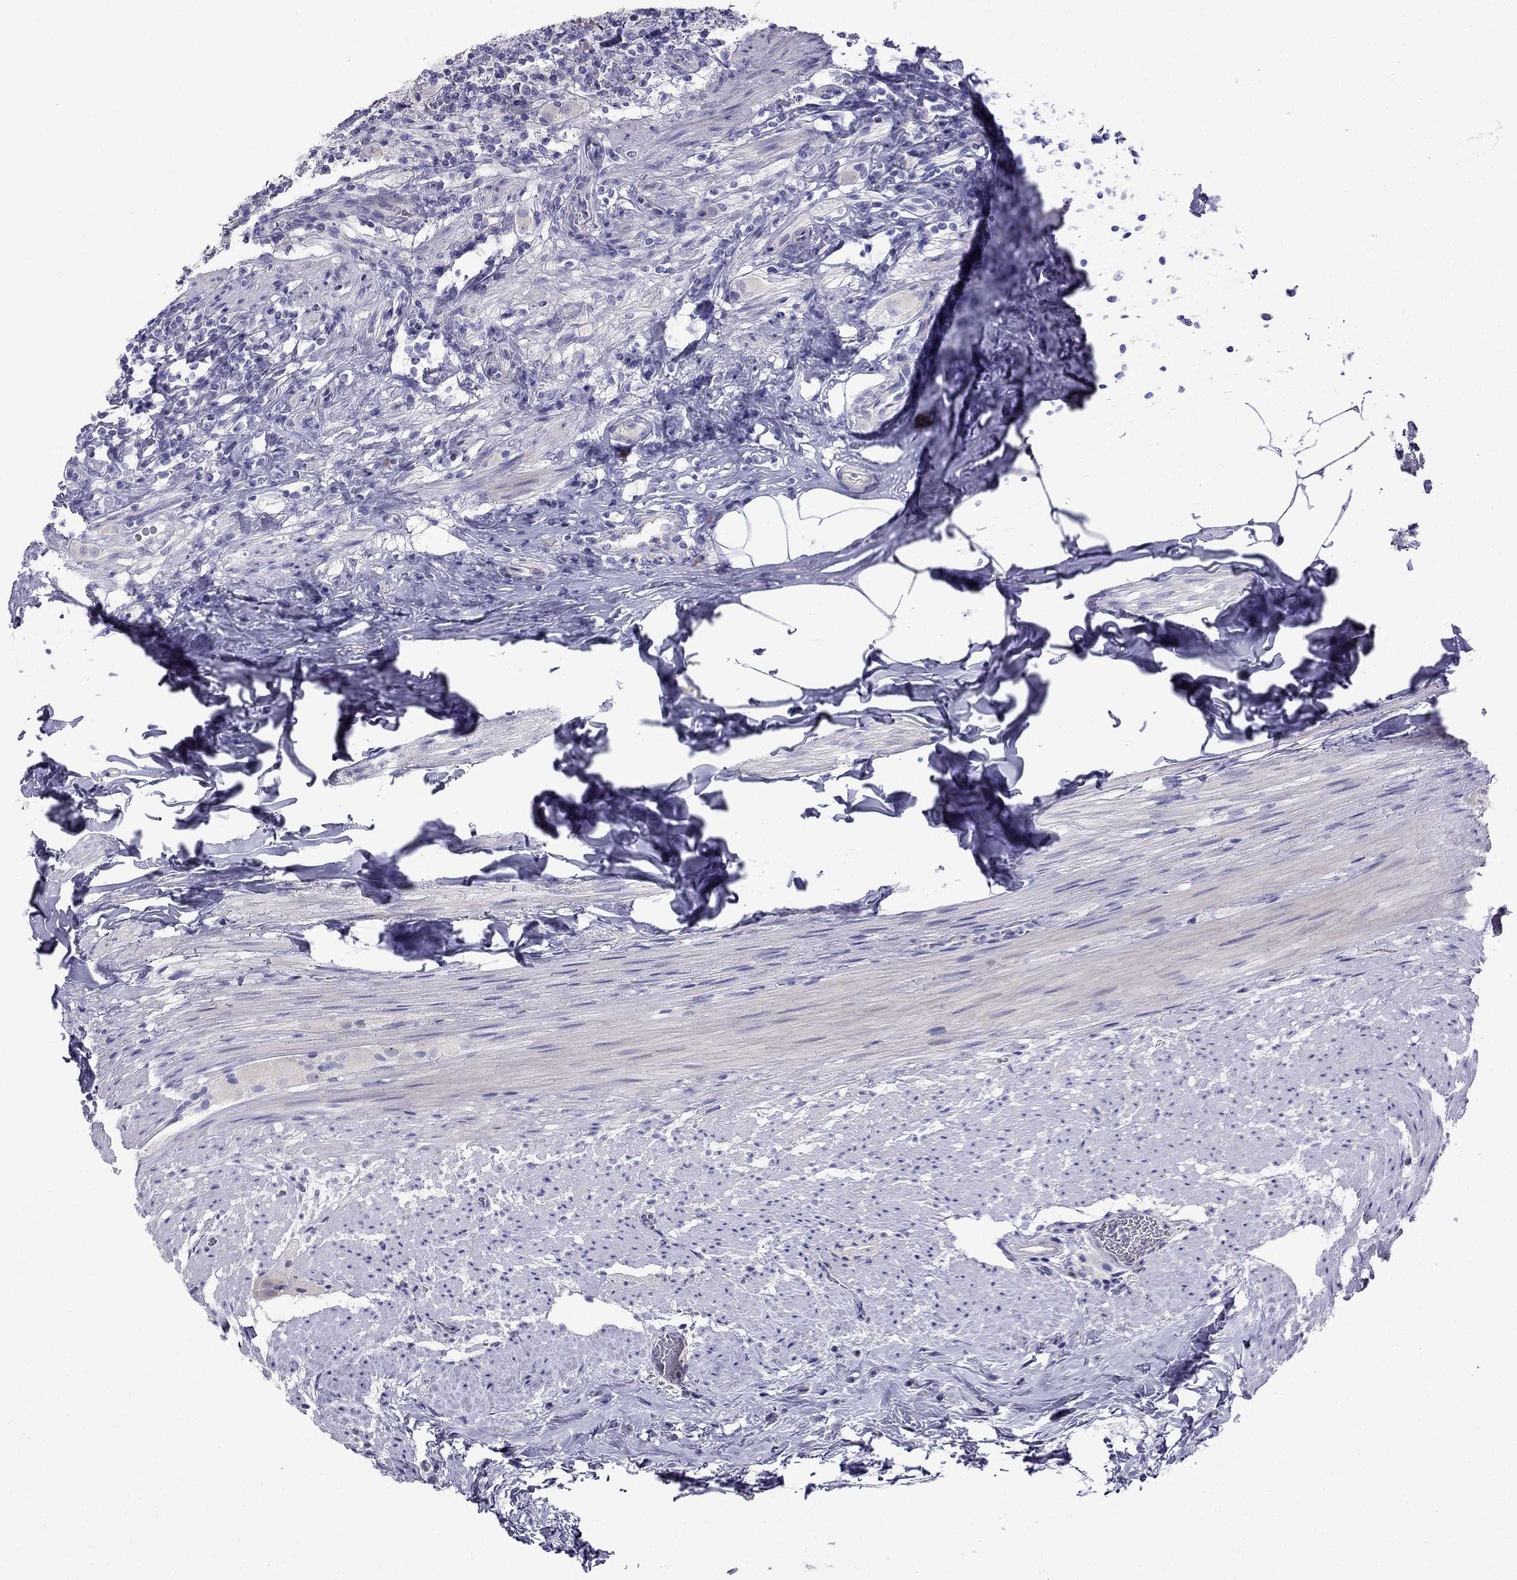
{"staining": {"intensity": "negative", "quantity": "none", "location": "none"}, "tissue": "appendix", "cell_type": "Lymphoid tissue", "image_type": "normal", "snomed": [{"axis": "morphology", "description": "Normal tissue, NOS"}, {"axis": "topography", "description": "Appendix"}], "caption": "Photomicrograph shows no protein positivity in lymphoid tissue of unremarkable appendix.", "gene": "PATE1", "patient": {"sex": "male", "age": 47}}